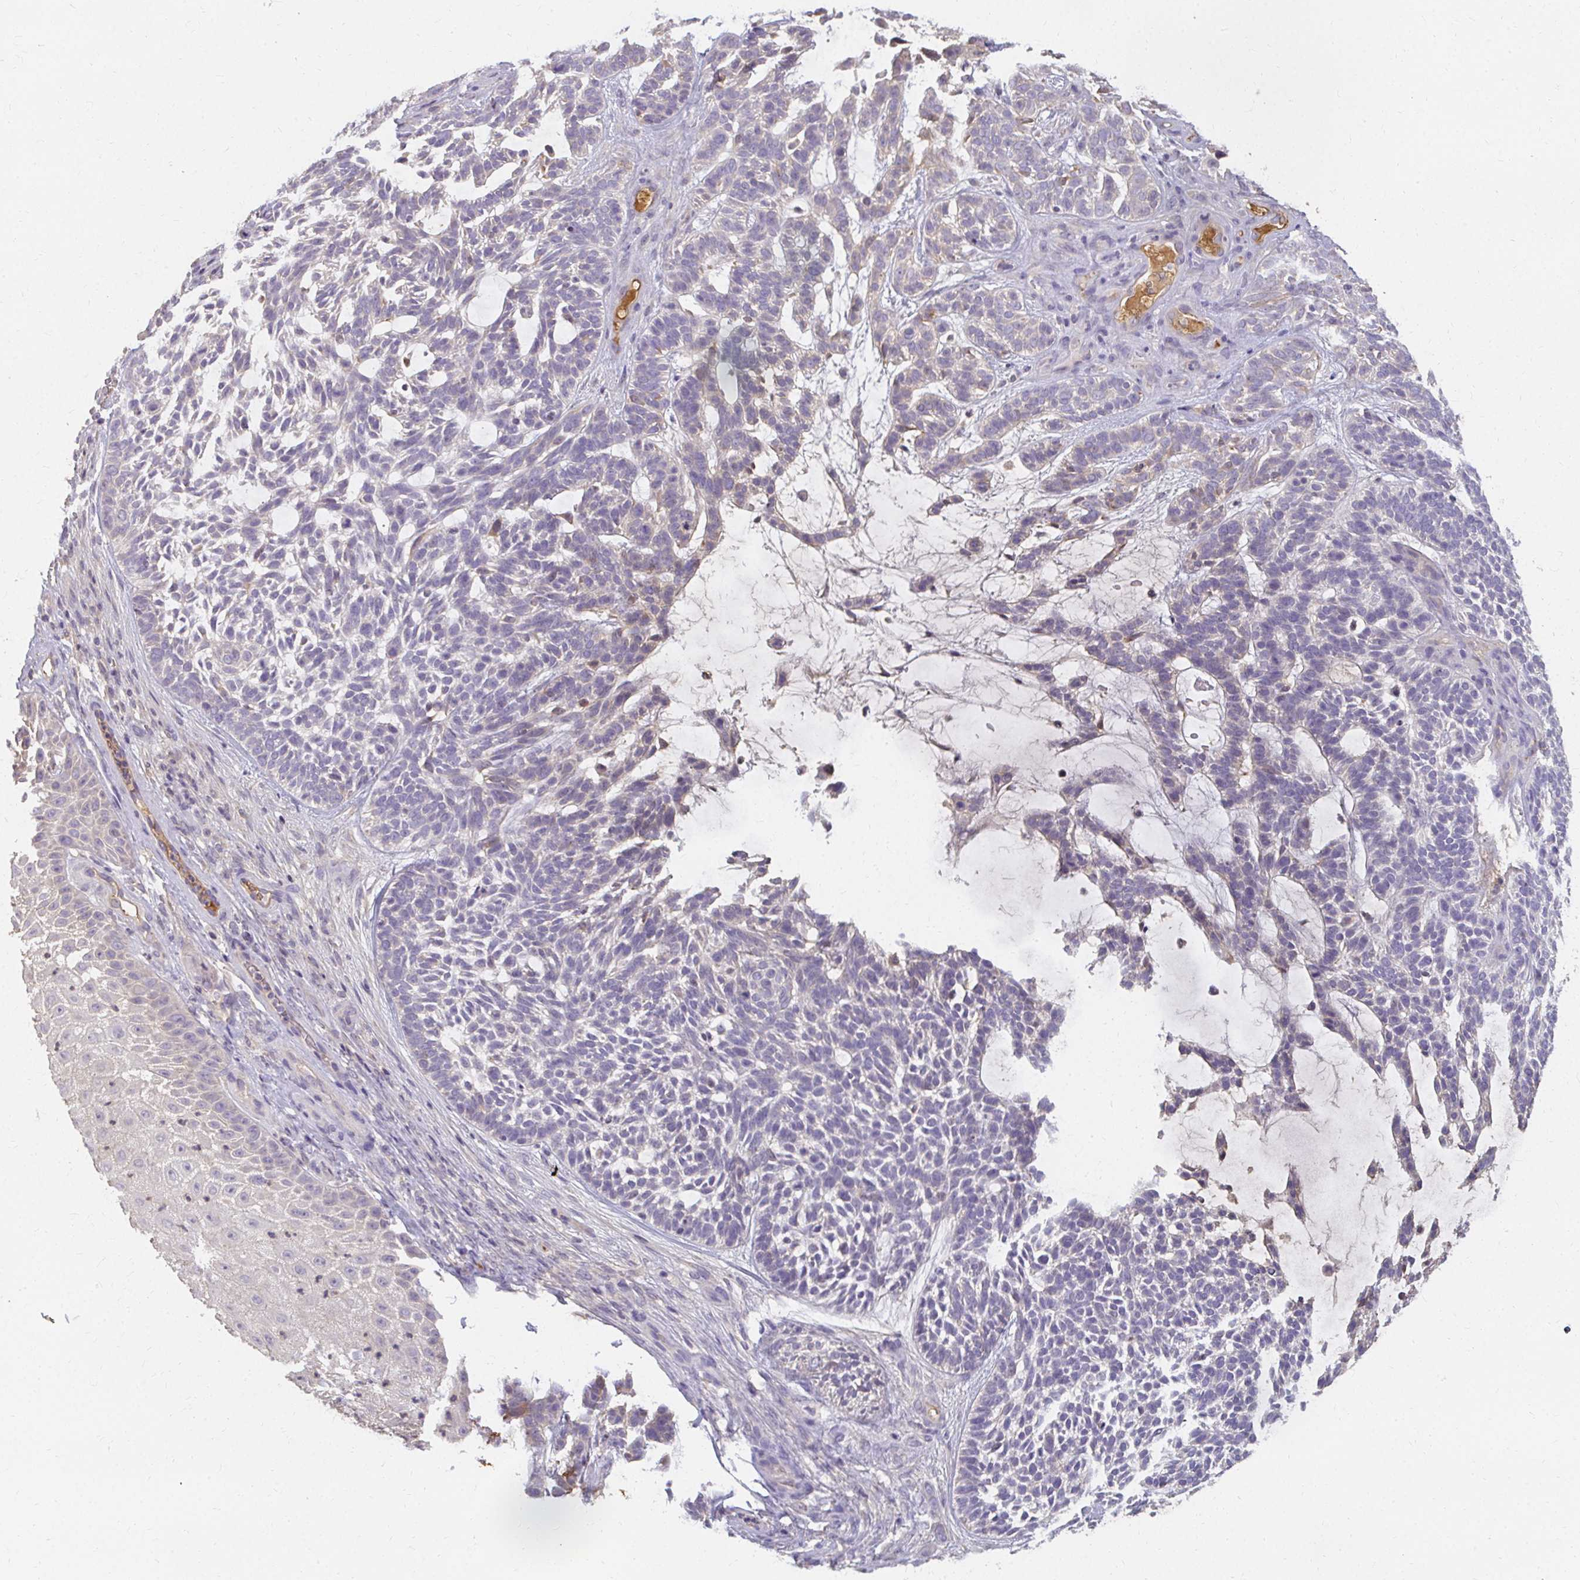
{"staining": {"intensity": "weak", "quantity": "<25%", "location": "cytoplasmic/membranous"}, "tissue": "skin cancer", "cell_type": "Tumor cells", "image_type": "cancer", "snomed": [{"axis": "morphology", "description": "Basal cell carcinoma"}, {"axis": "topography", "description": "Skin"}, {"axis": "topography", "description": "Skin, foot"}], "caption": "Immunohistochemistry (IHC) of basal cell carcinoma (skin) displays no positivity in tumor cells.", "gene": "LOXL4", "patient": {"sex": "female", "age": 77}}